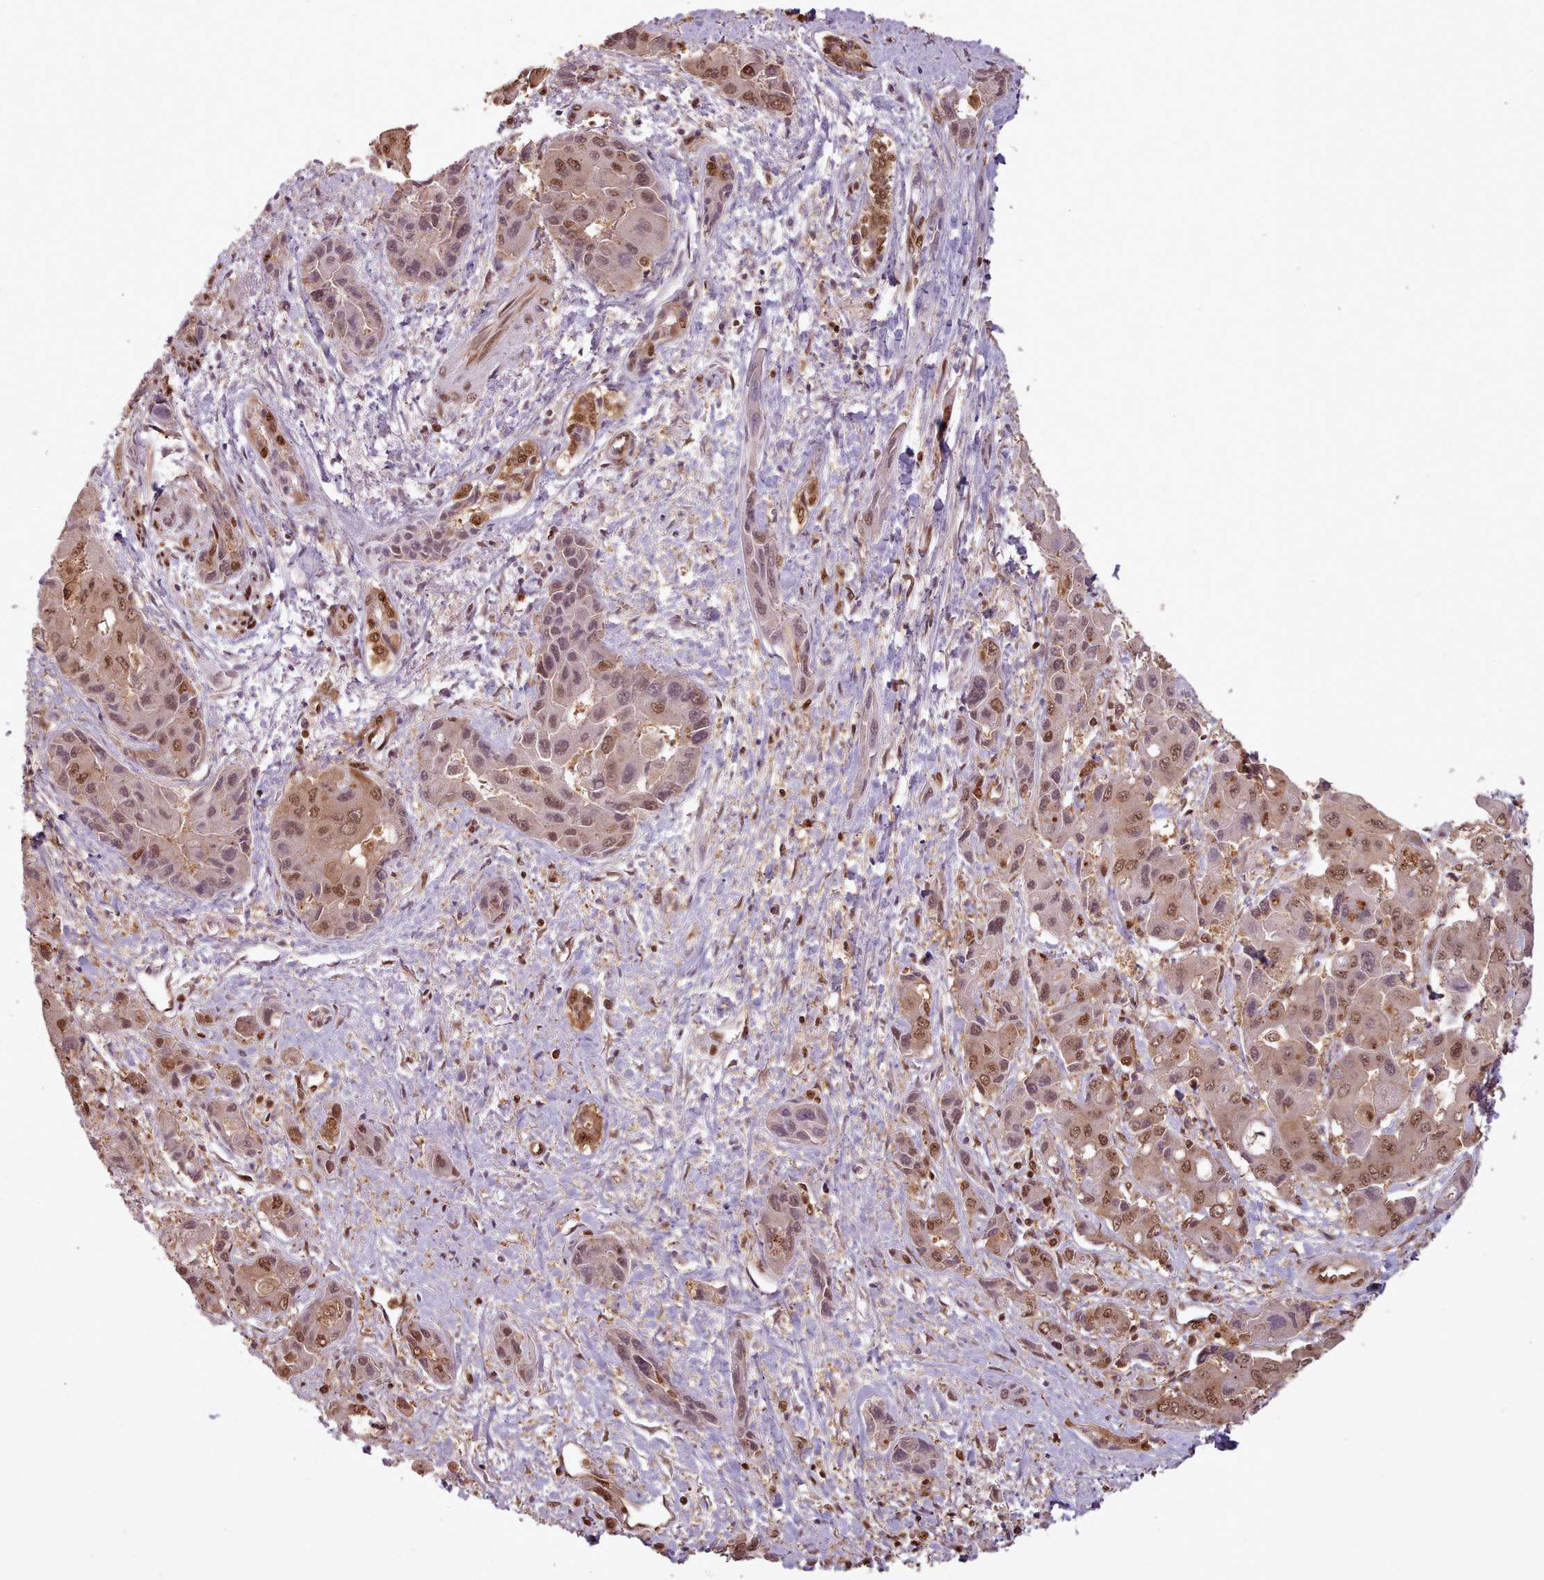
{"staining": {"intensity": "moderate", "quantity": "25%-75%", "location": "nuclear"}, "tissue": "liver cancer", "cell_type": "Tumor cells", "image_type": "cancer", "snomed": [{"axis": "morphology", "description": "Cholangiocarcinoma"}, {"axis": "topography", "description": "Liver"}], "caption": "The image reveals immunohistochemical staining of liver cancer (cholangiocarcinoma). There is moderate nuclear positivity is present in approximately 25%-75% of tumor cells.", "gene": "RPS27A", "patient": {"sex": "male", "age": 67}}